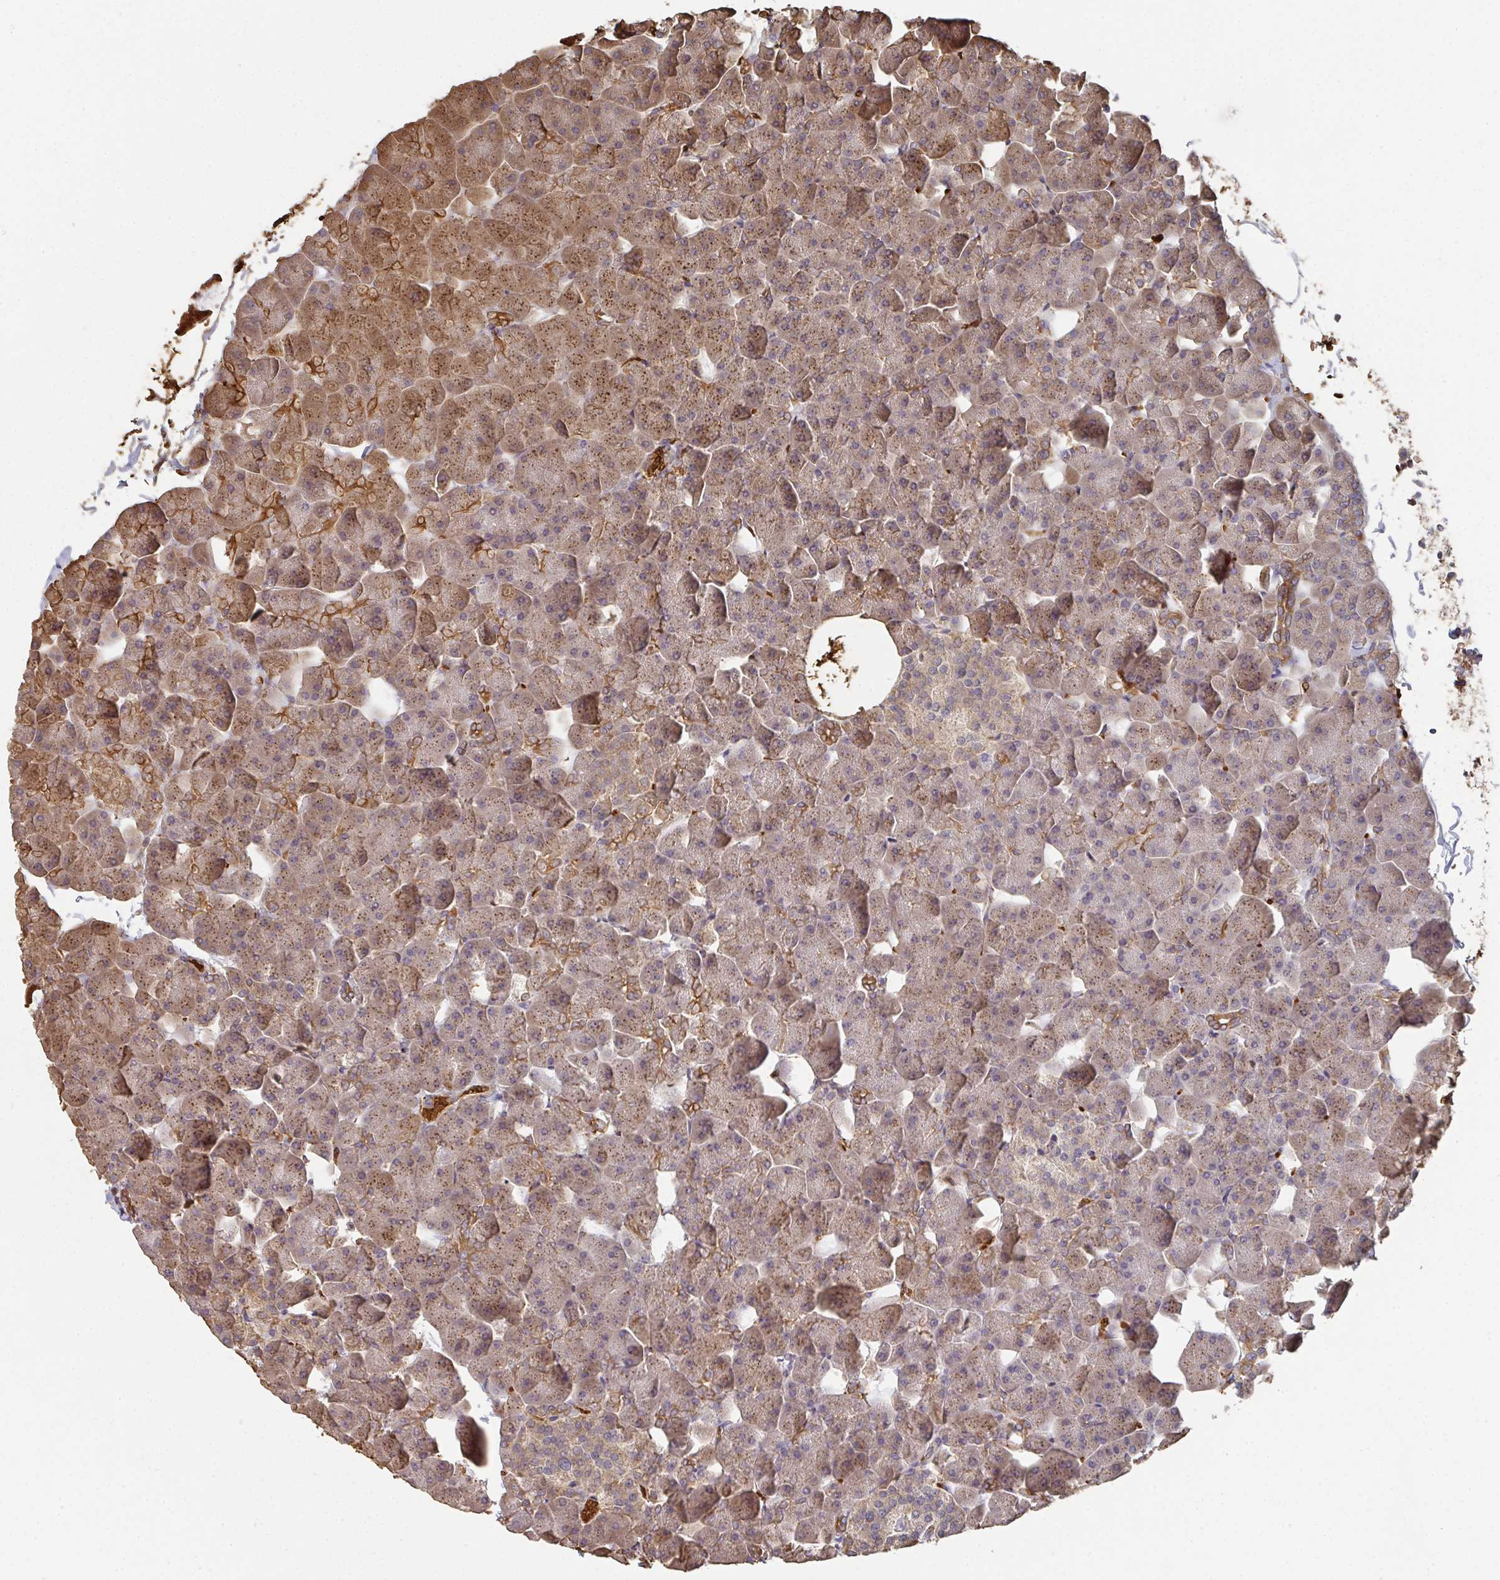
{"staining": {"intensity": "moderate", "quantity": ">75%", "location": "cytoplasmic/membranous"}, "tissue": "pancreas", "cell_type": "Exocrine glandular cells", "image_type": "normal", "snomed": [{"axis": "morphology", "description": "Normal tissue, NOS"}, {"axis": "topography", "description": "Pancreas"}], "caption": "Human pancreas stained with a brown dye displays moderate cytoplasmic/membranous positive expression in approximately >75% of exocrine glandular cells.", "gene": "POLG", "patient": {"sex": "male", "age": 35}}